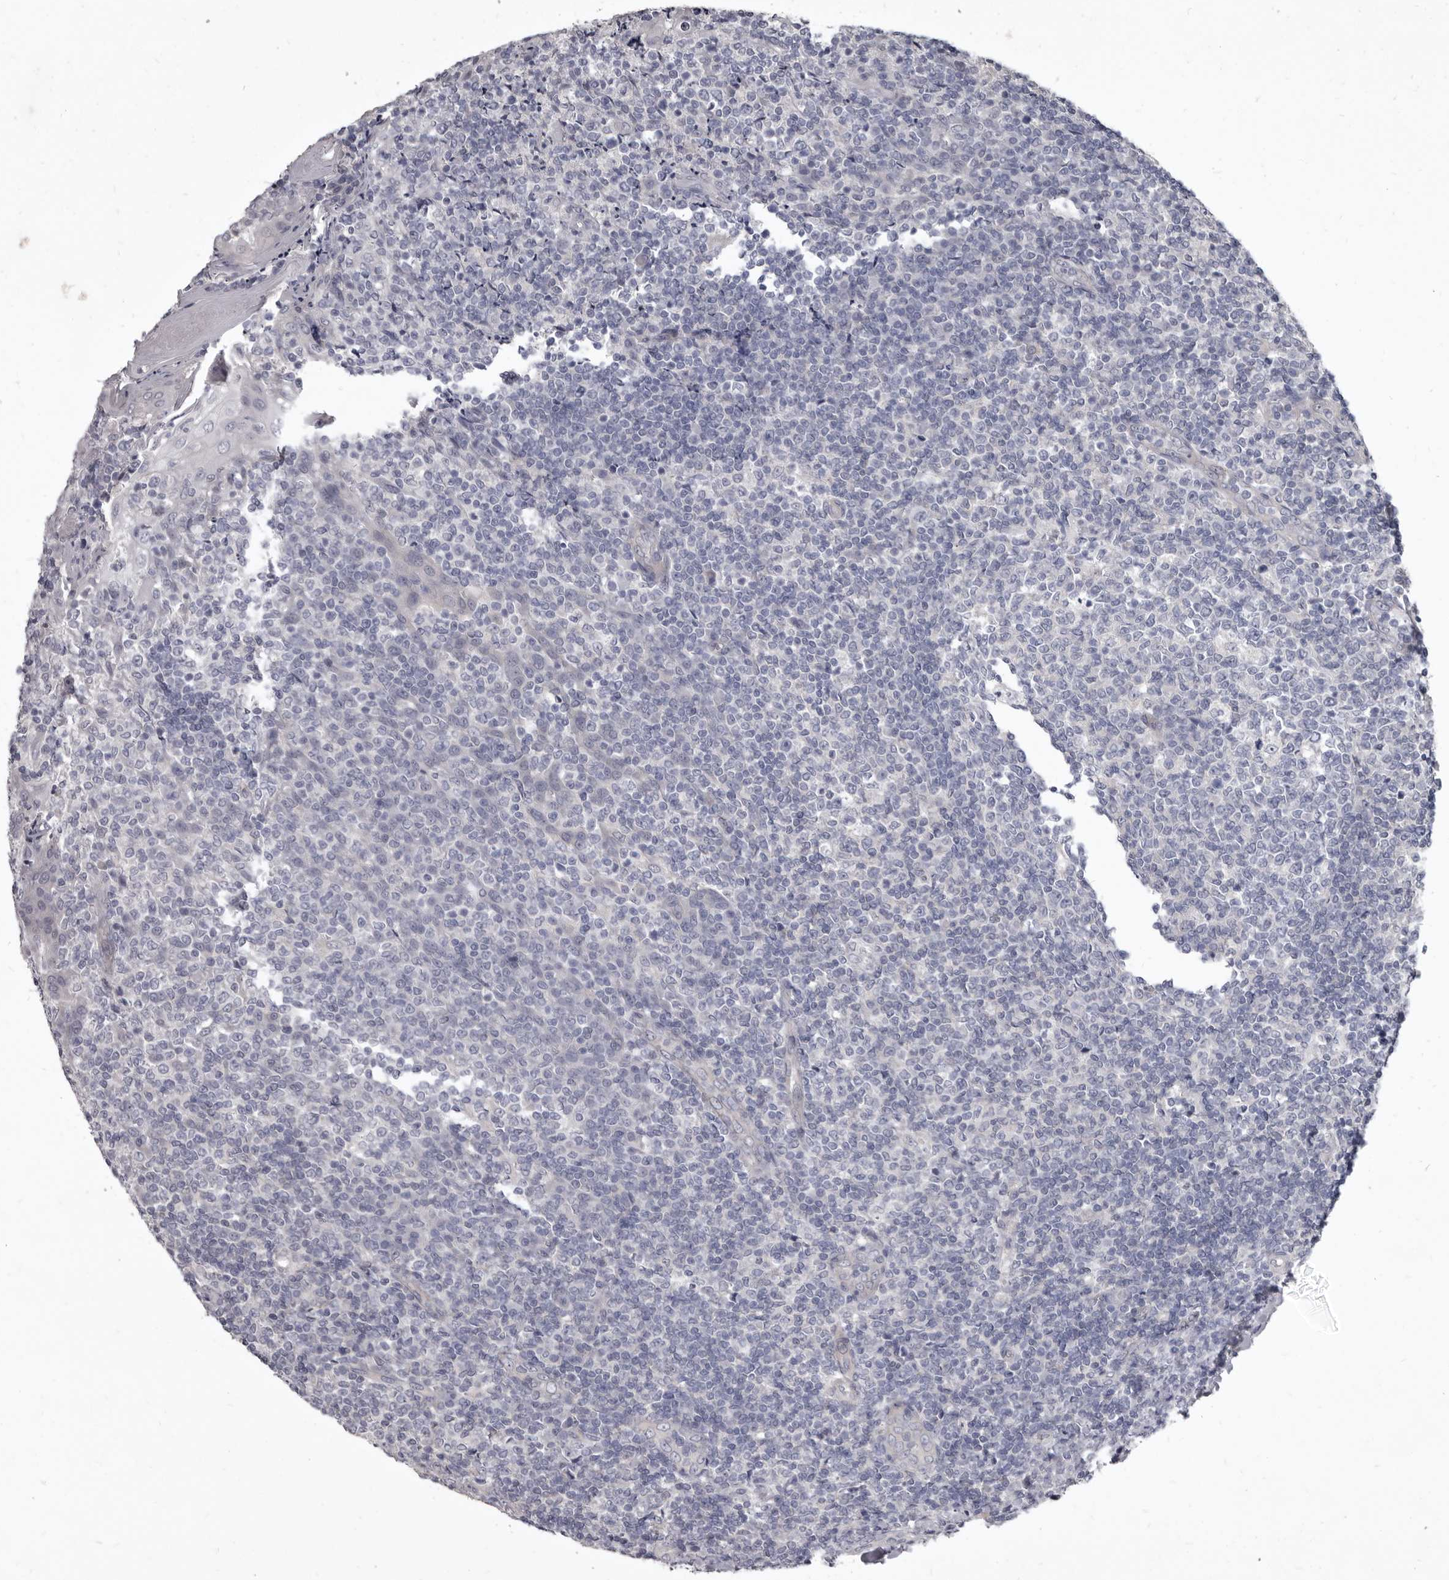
{"staining": {"intensity": "negative", "quantity": "none", "location": "none"}, "tissue": "tonsil", "cell_type": "Germinal center cells", "image_type": "normal", "snomed": [{"axis": "morphology", "description": "Normal tissue, NOS"}, {"axis": "topography", "description": "Tonsil"}], "caption": "Tonsil was stained to show a protein in brown. There is no significant positivity in germinal center cells. (DAB immunohistochemistry visualized using brightfield microscopy, high magnification).", "gene": "GSK3B", "patient": {"sex": "female", "age": 19}}